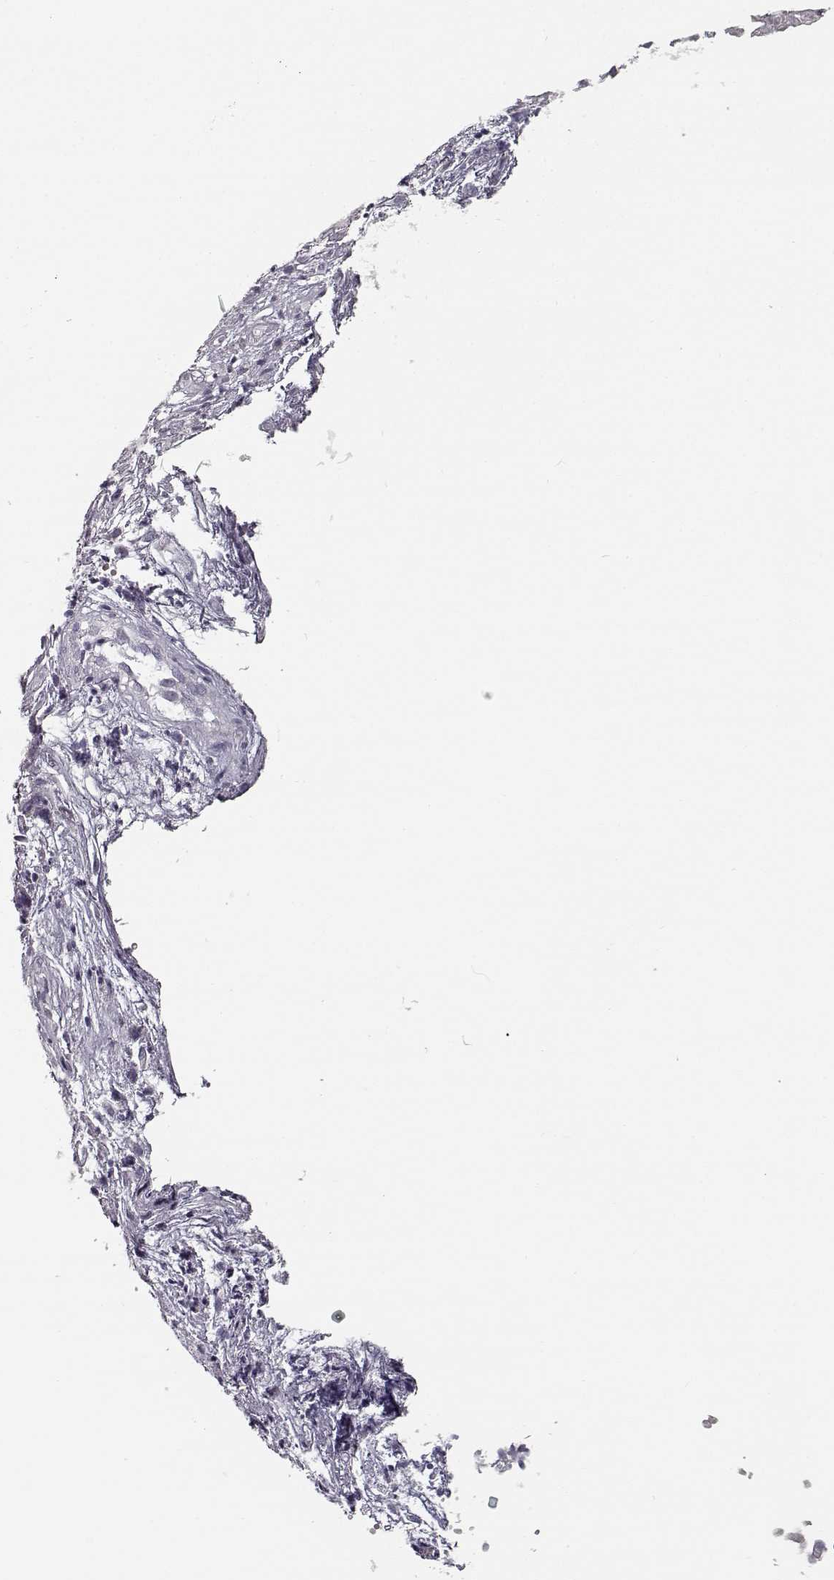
{"staining": {"intensity": "negative", "quantity": "none", "location": "none"}, "tissue": "nasopharynx", "cell_type": "Respiratory epithelial cells", "image_type": "normal", "snomed": [{"axis": "morphology", "description": "Normal tissue, NOS"}, {"axis": "topography", "description": "Nasopharynx"}], "caption": "An IHC micrograph of benign nasopharynx is shown. There is no staining in respiratory epithelial cells of nasopharynx. (Stains: DAB immunohistochemistry with hematoxylin counter stain, Microscopy: brightfield microscopy at high magnification).", "gene": "SEMG2", "patient": {"sex": "male", "age": 31}}